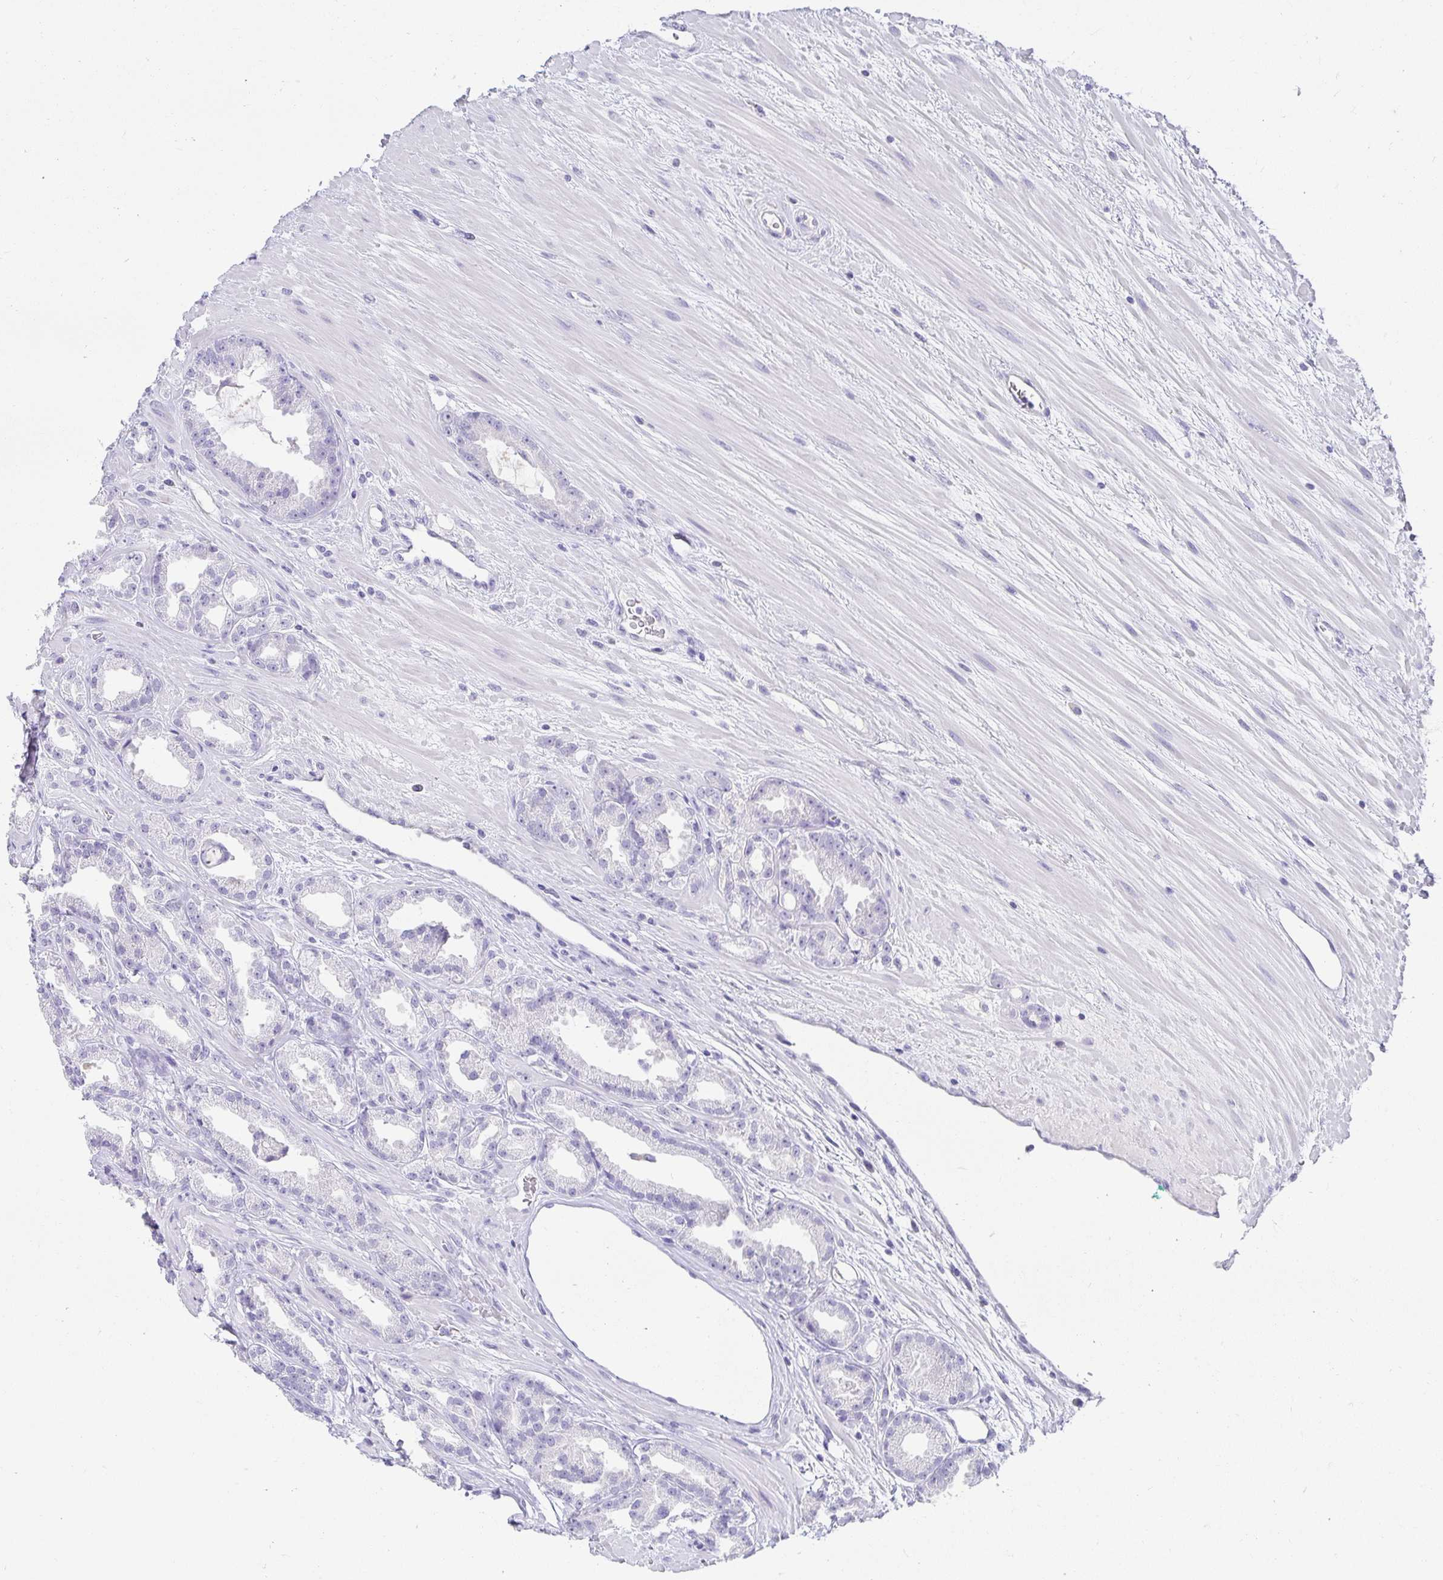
{"staining": {"intensity": "negative", "quantity": "none", "location": "none"}, "tissue": "prostate cancer", "cell_type": "Tumor cells", "image_type": "cancer", "snomed": [{"axis": "morphology", "description": "Adenocarcinoma, Low grade"}, {"axis": "topography", "description": "Prostate"}], "caption": "IHC of human prostate cancer displays no staining in tumor cells.", "gene": "CHAT", "patient": {"sex": "male", "age": 61}}